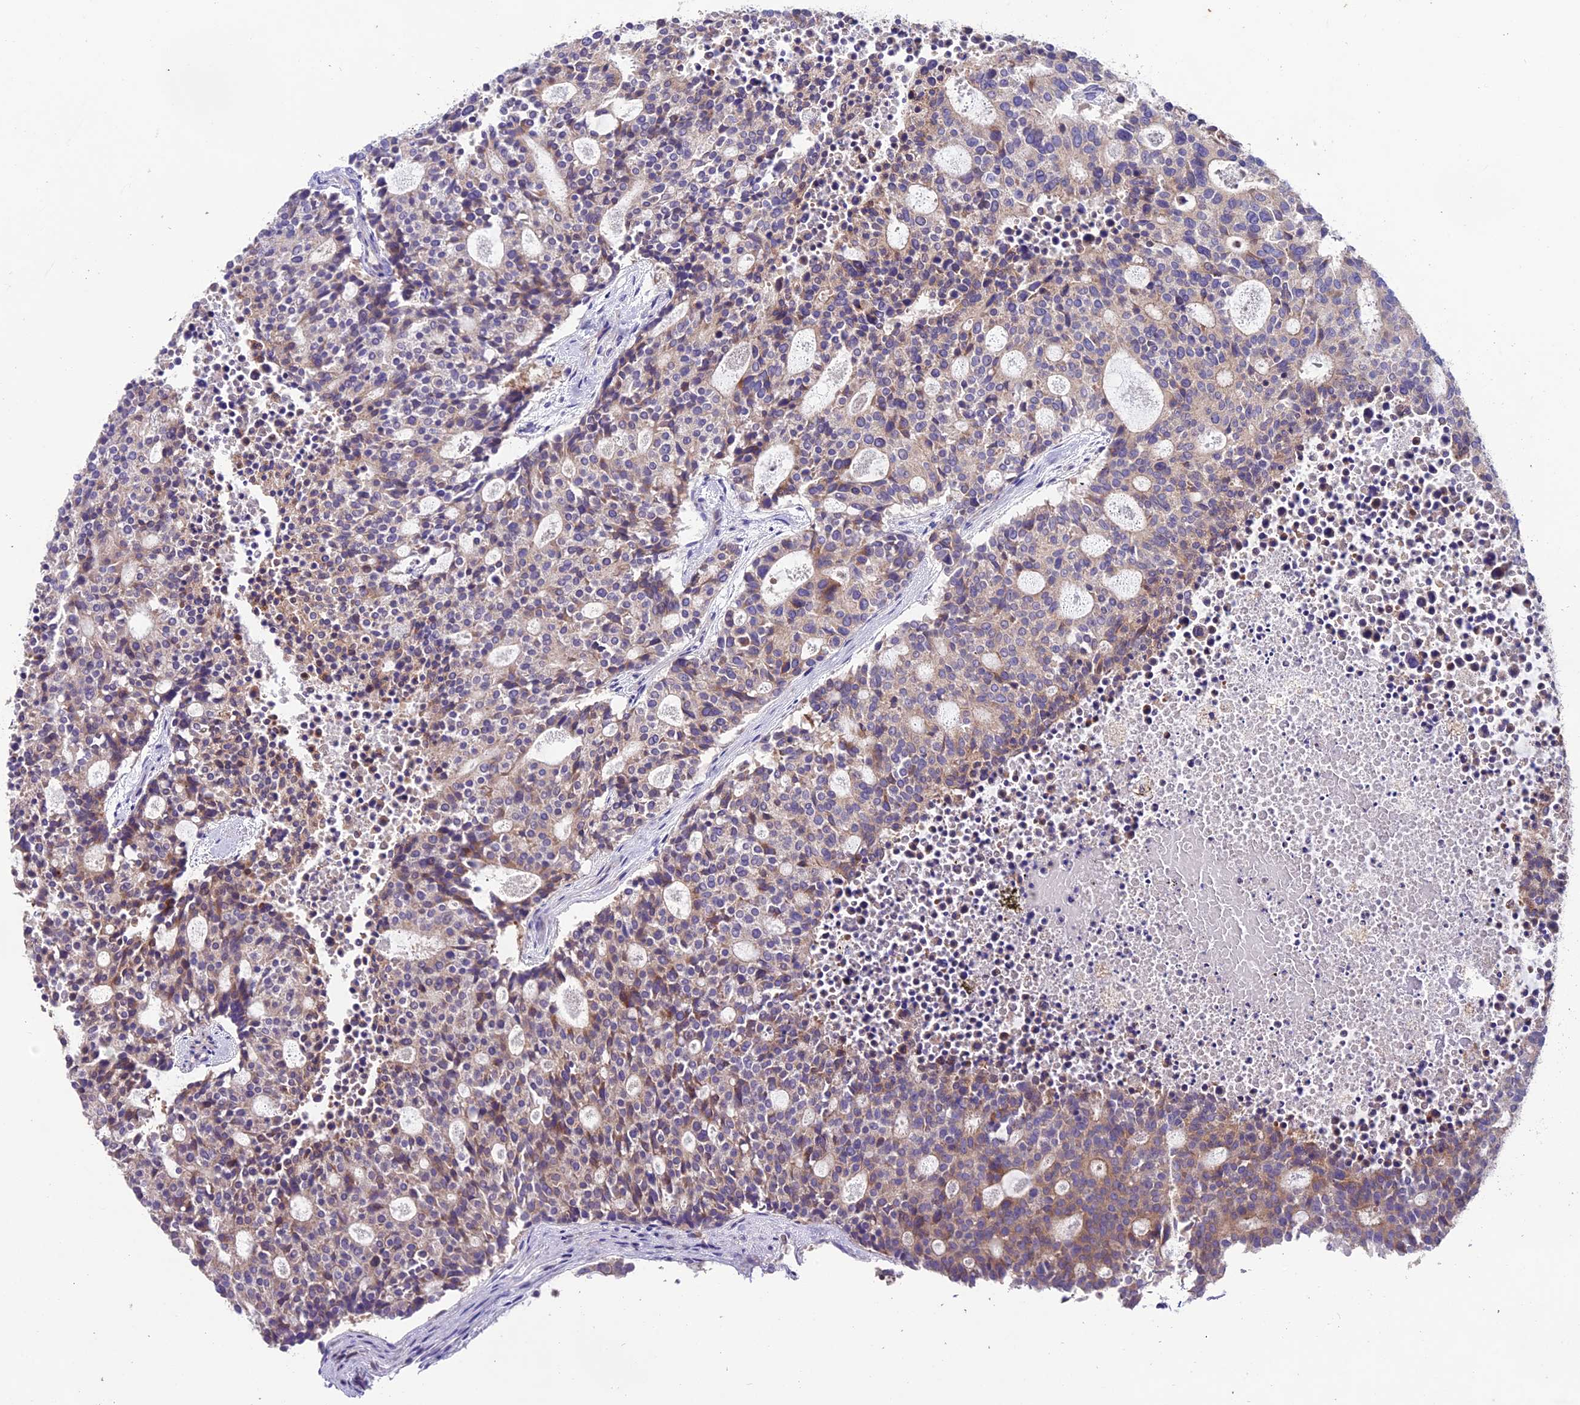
{"staining": {"intensity": "weak", "quantity": ">75%", "location": "cytoplasmic/membranous"}, "tissue": "carcinoid", "cell_type": "Tumor cells", "image_type": "cancer", "snomed": [{"axis": "morphology", "description": "Carcinoid, malignant, NOS"}, {"axis": "topography", "description": "Pancreas"}], "caption": "Malignant carcinoid stained with a brown dye shows weak cytoplasmic/membranous positive staining in about >75% of tumor cells.", "gene": "CD99L2", "patient": {"sex": "female", "age": 54}}